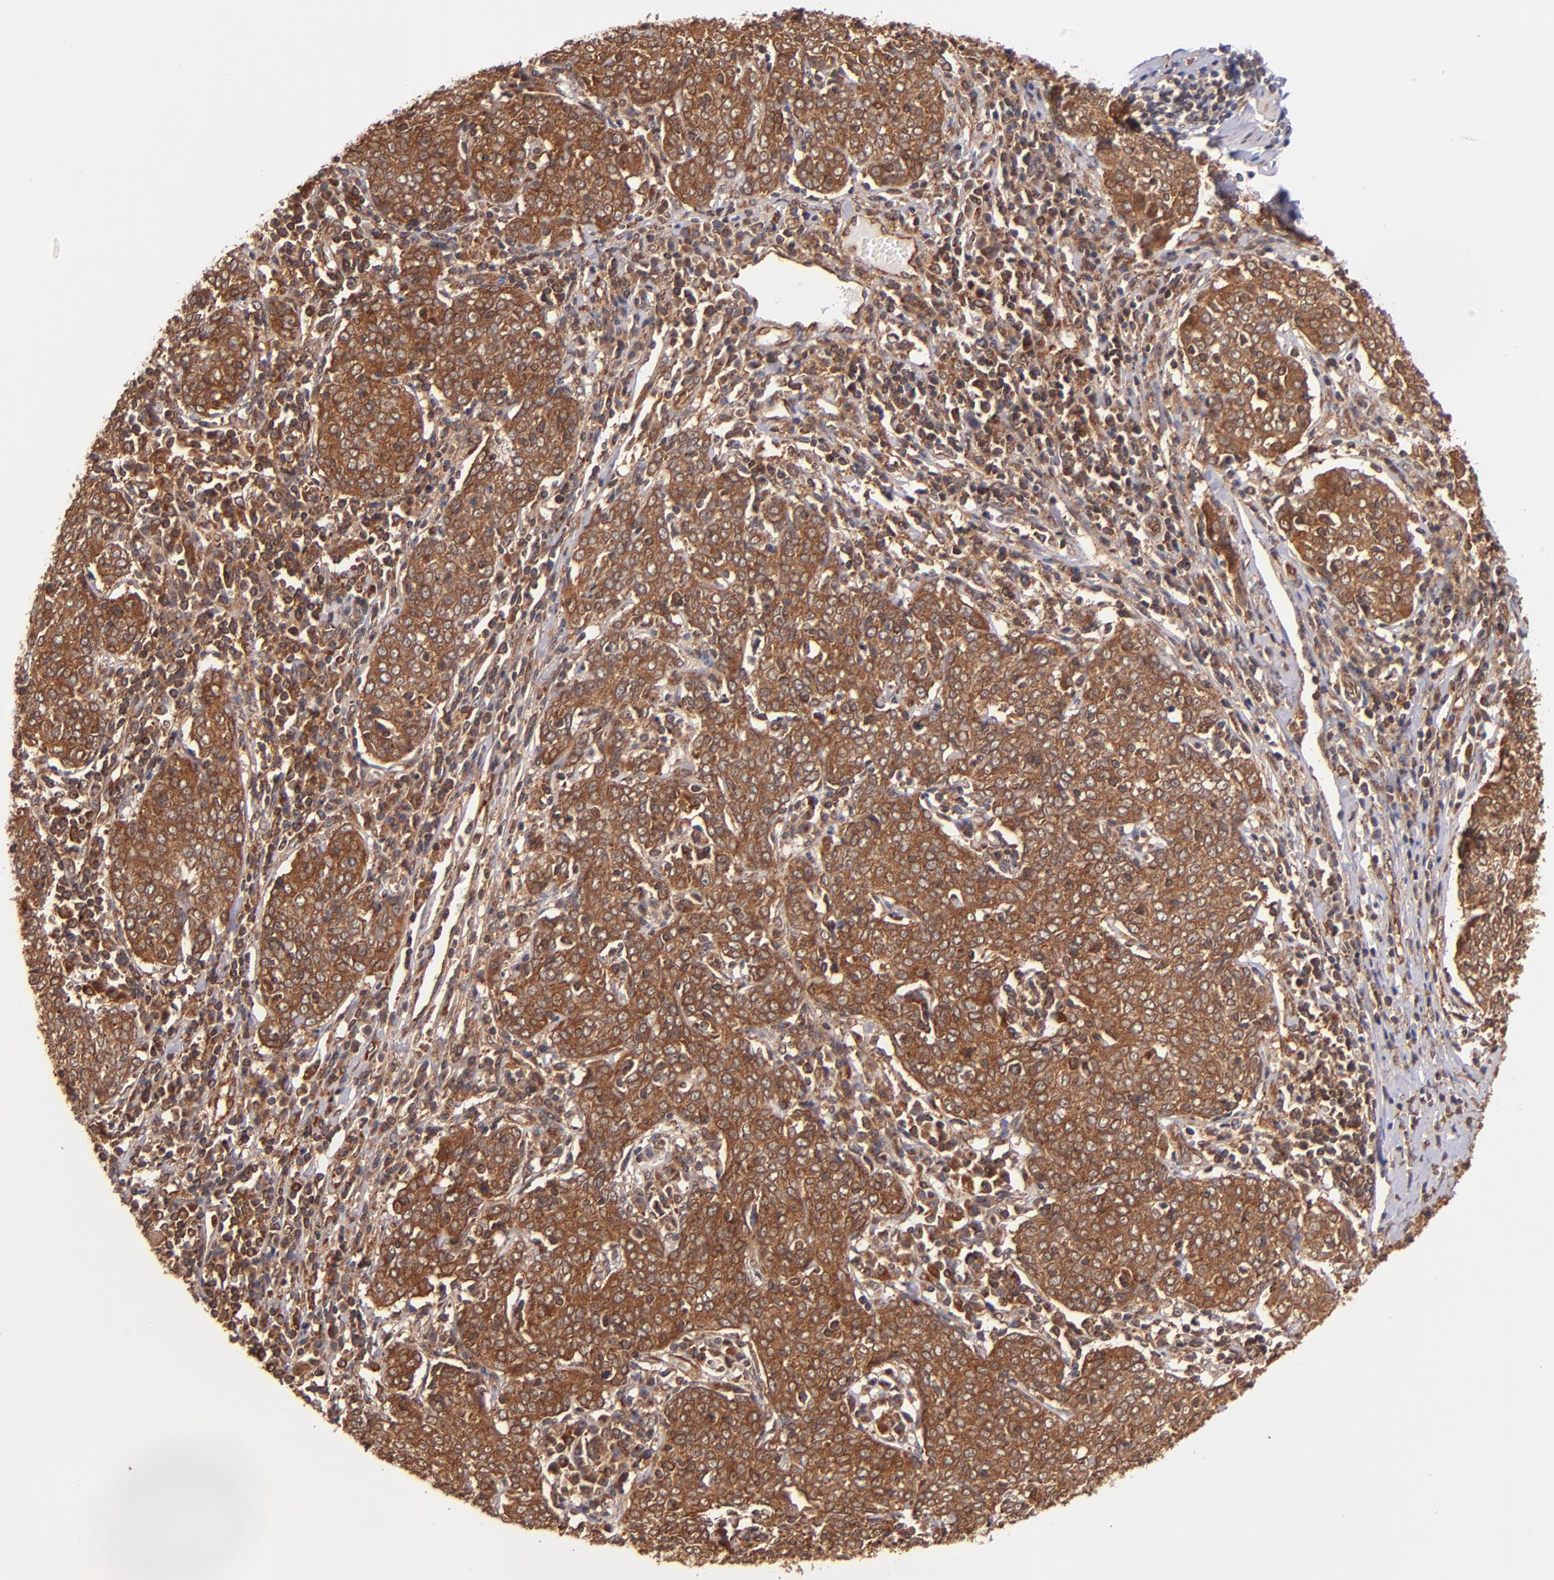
{"staining": {"intensity": "strong", "quantity": ">75%", "location": "cytoplasmic/membranous"}, "tissue": "cervical cancer", "cell_type": "Tumor cells", "image_type": "cancer", "snomed": [{"axis": "morphology", "description": "Squamous cell carcinoma, NOS"}, {"axis": "topography", "description": "Cervix"}], "caption": "Strong cytoplasmic/membranous expression for a protein is appreciated in approximately >75% of tumor cells of cervical cancer using immunohistochemistry.", "gene": "STX8", "patient": {"sex": "female", "age": 40}}